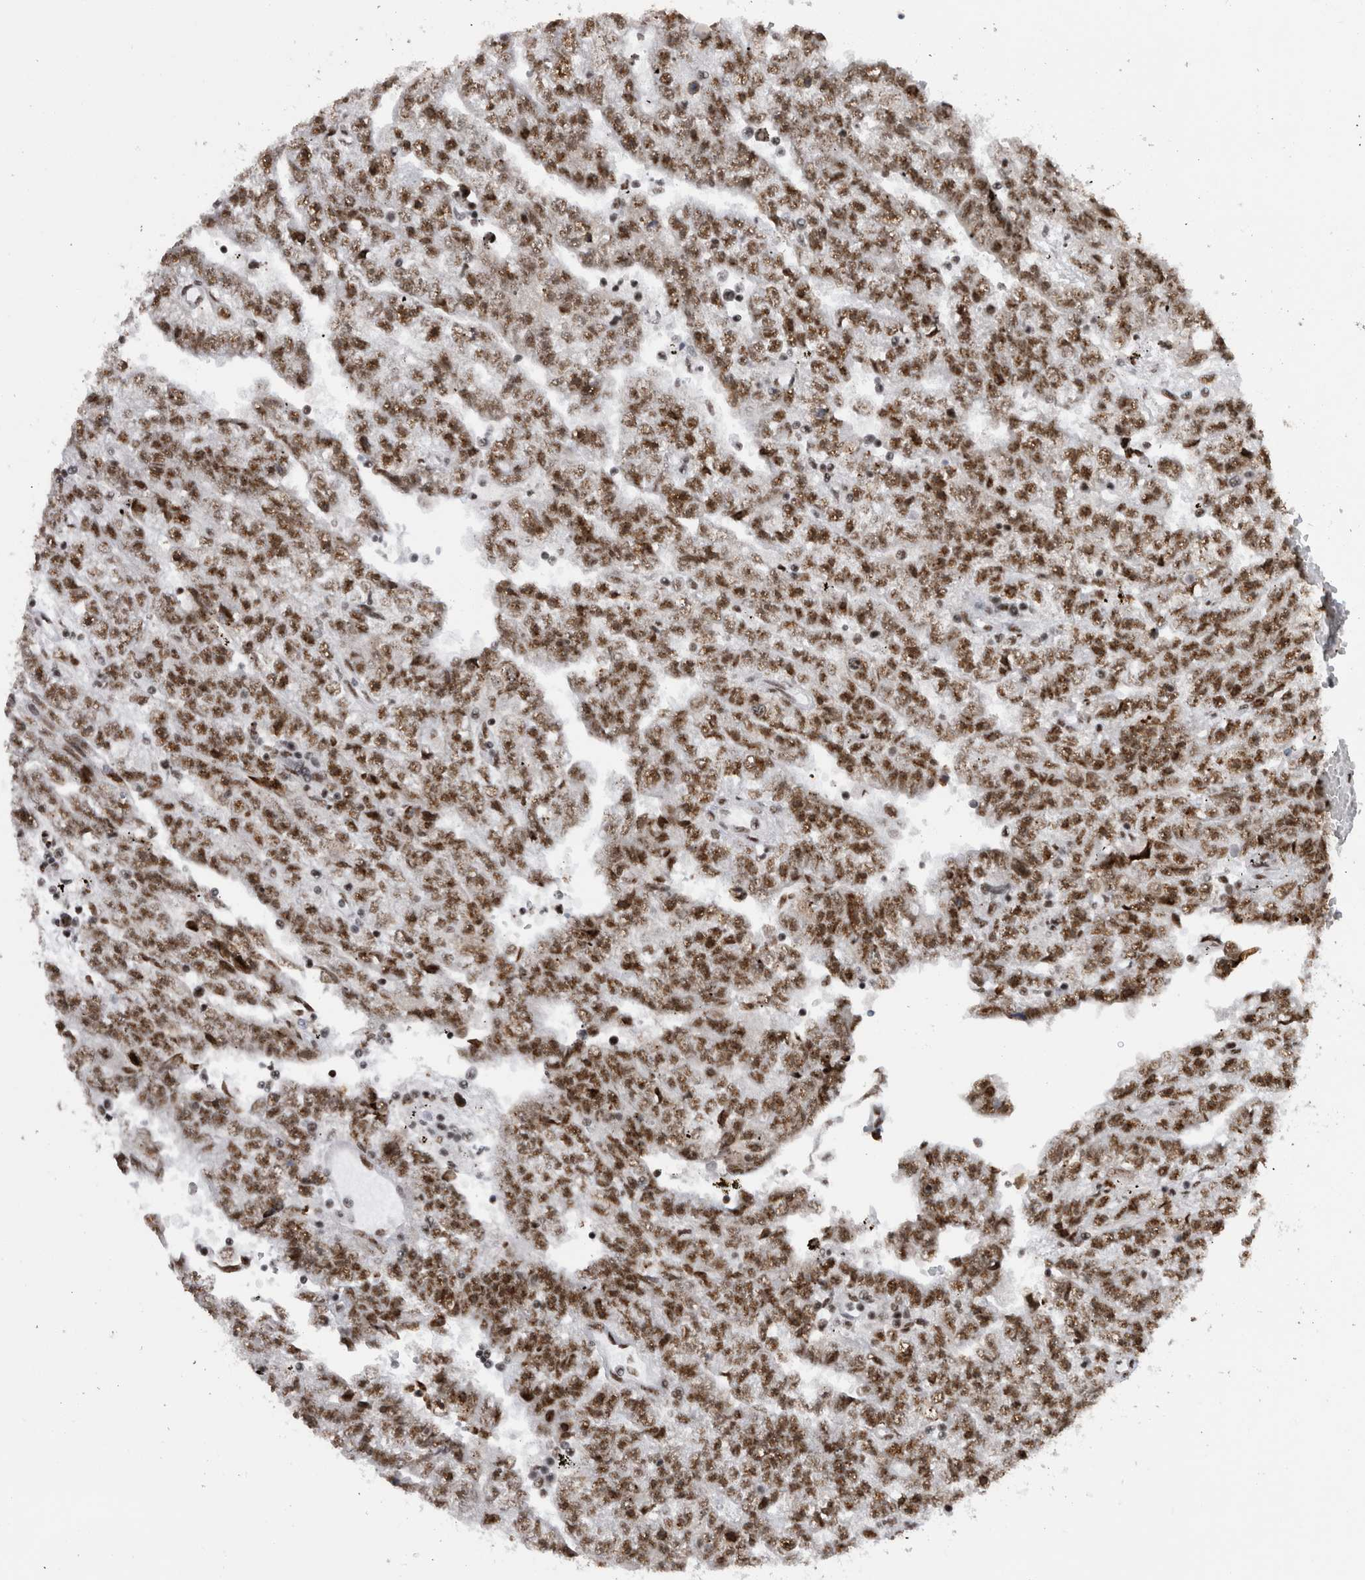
{"staining": {"intensity": "moderate", "quantity": ">75%", "location": "nuclear"}, "tissue": "testis cancer", "cell_type": "Tumor cells", "image_type": "cancer", "snomed": [{"axis": "morphology", "description": "Carcinoma, Embryonal, NOS"}, {"axis": "topography", "description": "Testis"}], "caption": "Tumor cells exhibit moderate nuclear staining in approximately >75% of cells in testis cancer. Nuclei are stained in blue.", "gene": "CDK11A", "patient": {"sex": "male", "age": 25}}